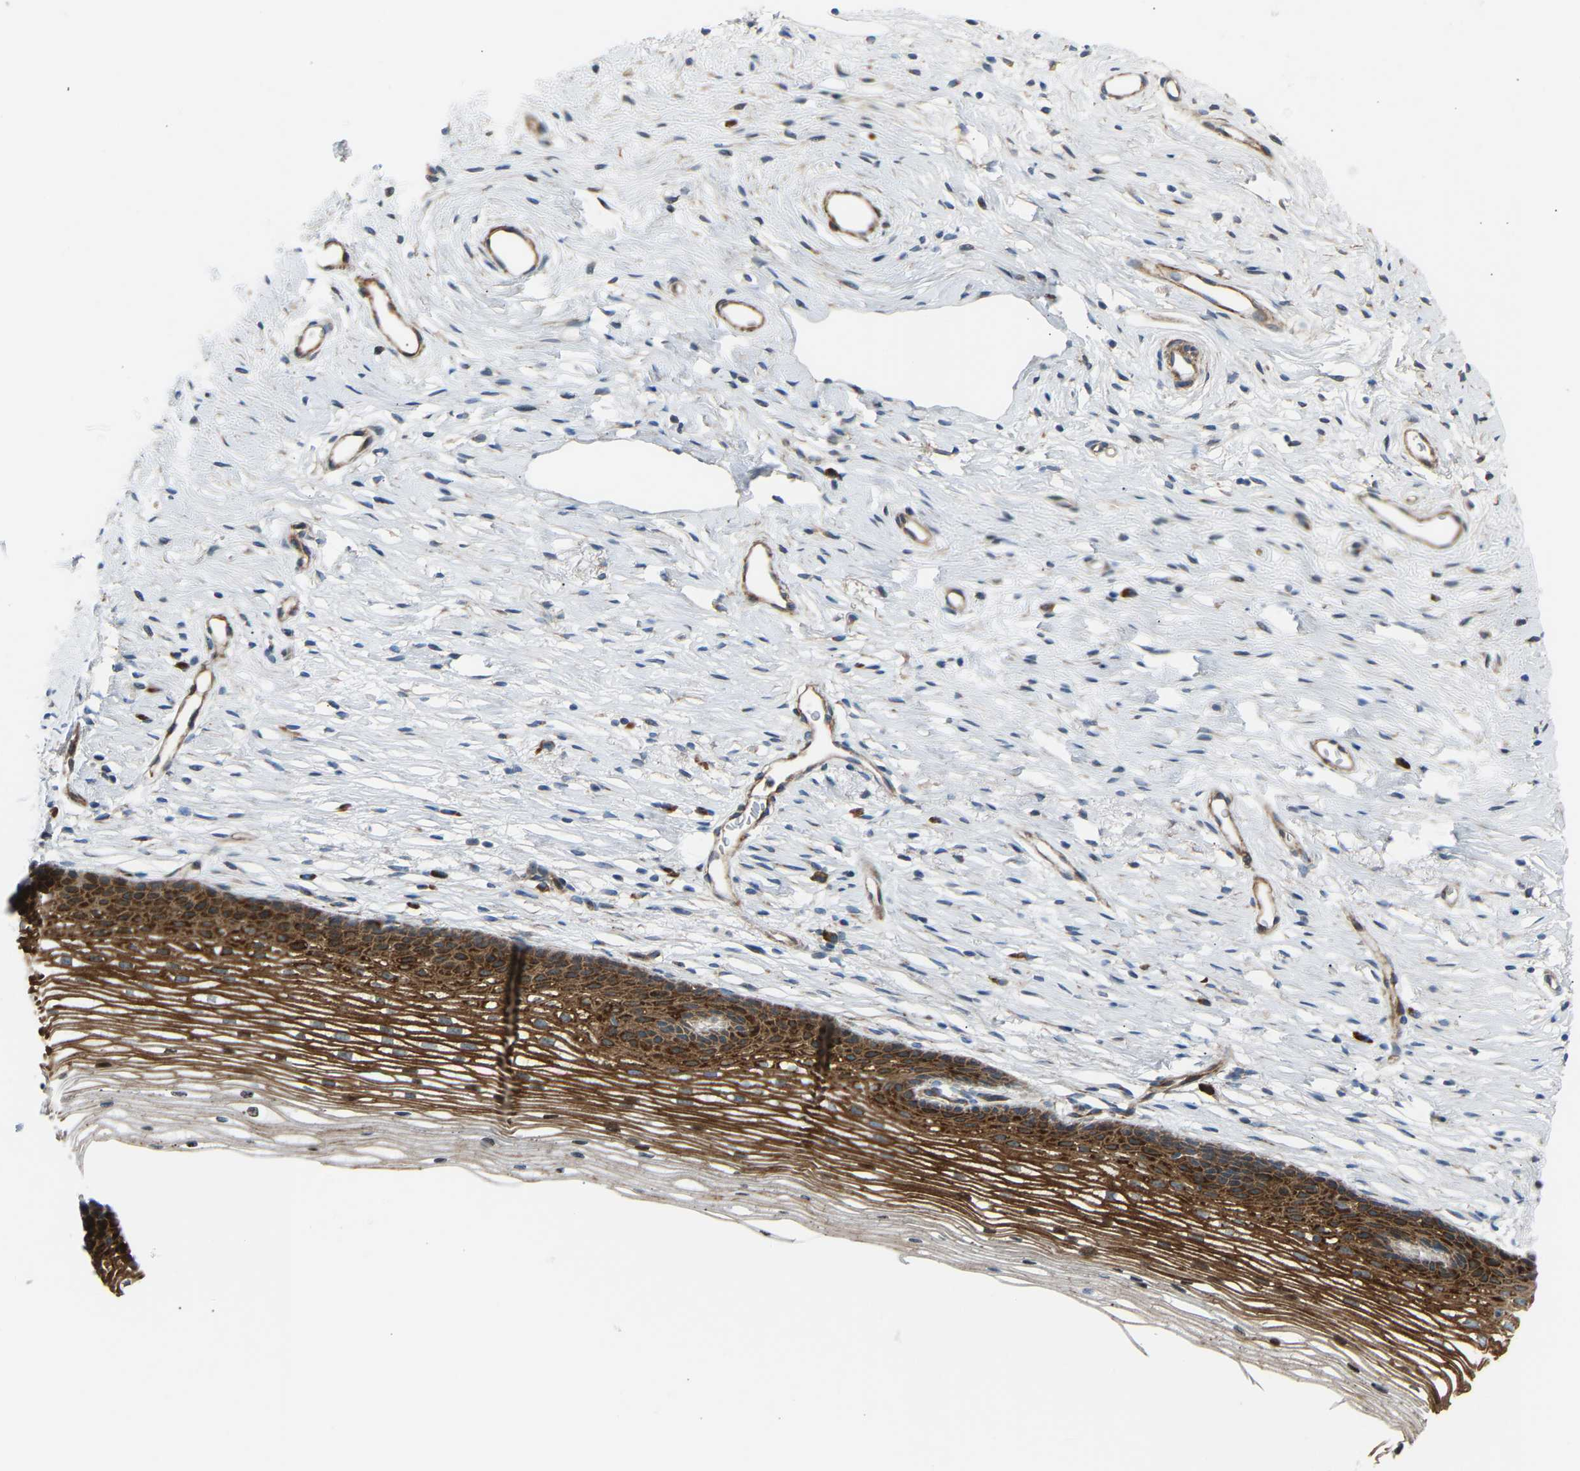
{"staining": {"intensity": "strong", "quantity": ">75%", "location": "cytoplasmic/membranous"}, "tissue": "cervix", "cell_type": "Glandular cells", "image_type": "normal", "snomed": [{"axis": "morphology", "description": "Normal tissue, NOS"}, {"axis": "topography", "description": "Cervix"}], "caption": "Cervix stained for a protein (brown) shows strong cytoplasmic/membranous positive staining in approximately >75% of glandular cells.", "gene": "VPS41", "patient": {"sex": "female", "age": 77}}